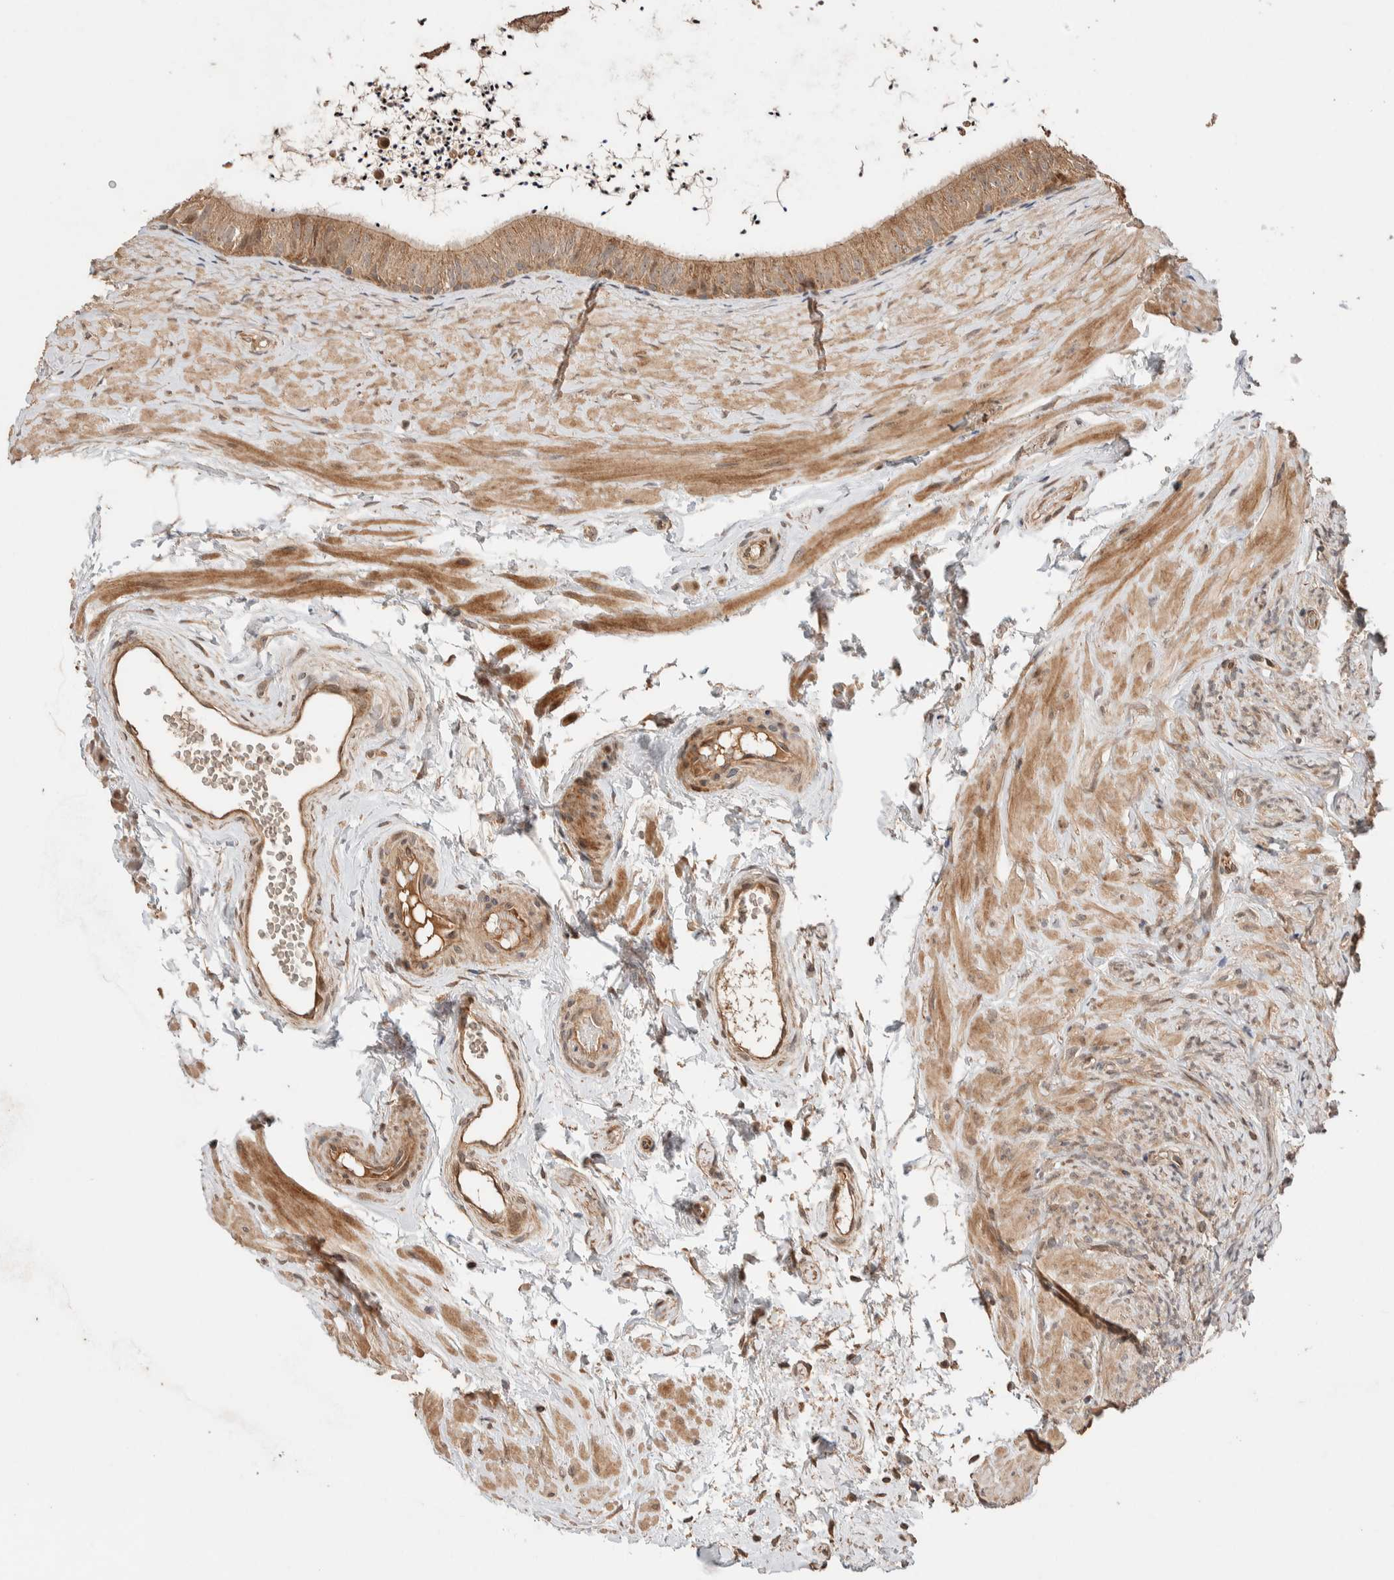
{"staining": {"intensity": "moderate", "quantity": ">75%", "location": "cytoplasmic/membranous"}, "tissue": "epididymis", "cell_type": "Glandular cells", "image_type": "normal", "snomed": [{"axis": "morphology", "description": "Normal tissue, NOS"}, {"axis": "topography", "description": "Epididymis"}], "caption": "A high-resolution histopathology image shows IHC staining of normal epididymis, which shows moderate cytoplasmic/membranous expression in approximately >75% of glandular cells. (brown staining indicates protein expression, while blue staining denotes nuclei).", "gene": "PRDM15", "patient": {"sex": "male", "age": 56}}